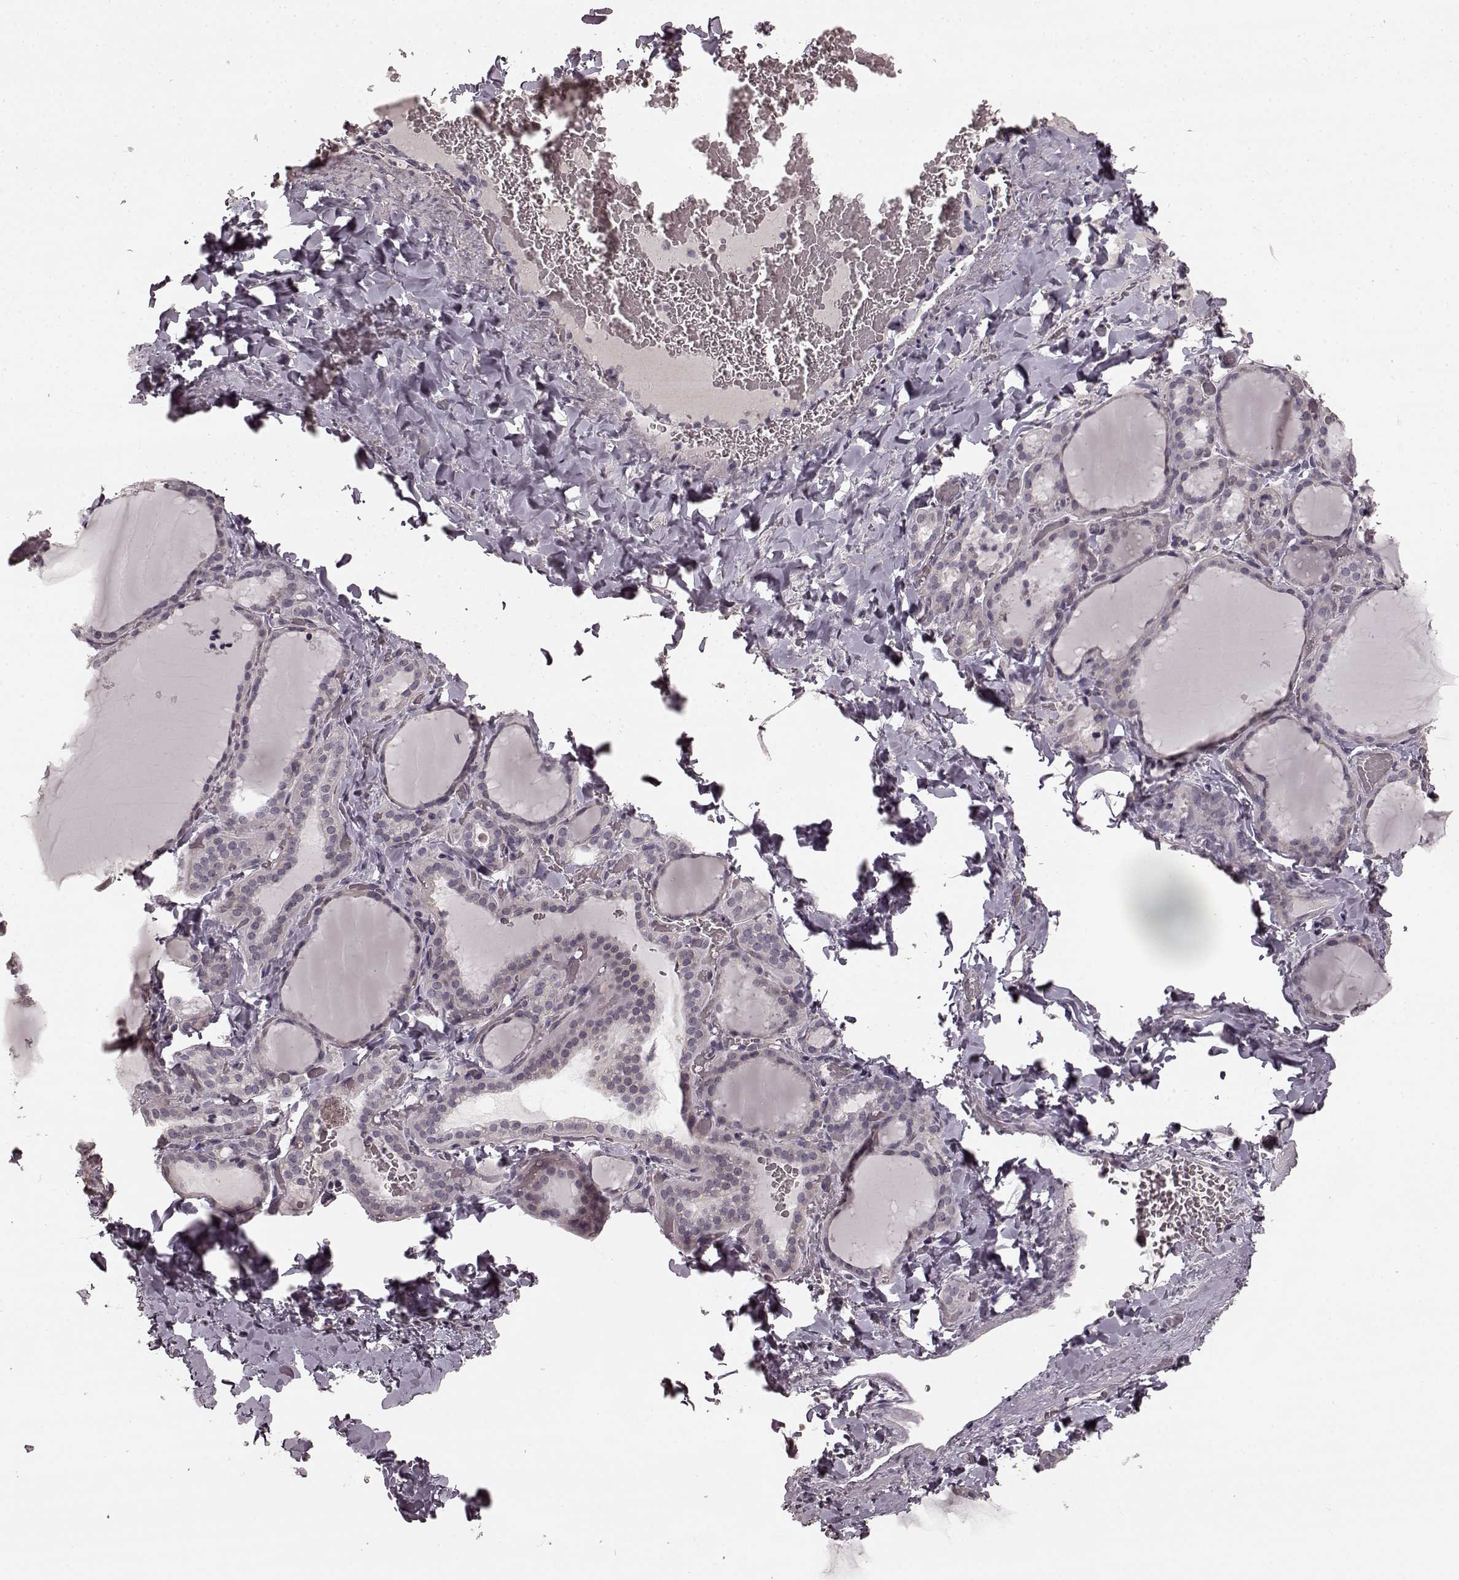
{"staining": {"intensity": "negative", "quantity": "none", "location": "none"}, "tissue": "thyroid gland", "cell_type": "Glandular cells", "image_type": "normal", "snomed": [{"axis": "morphology", "description": "Normal tissue, NOS"}, {"axis": "topography", "description": "Thyroid gland"}], "caption": "Image shows no significant protein expression in glandular cells of benign thyroid gland.", "gene": "PRKCE", "patient": {"sex": "female", "age": 22}}